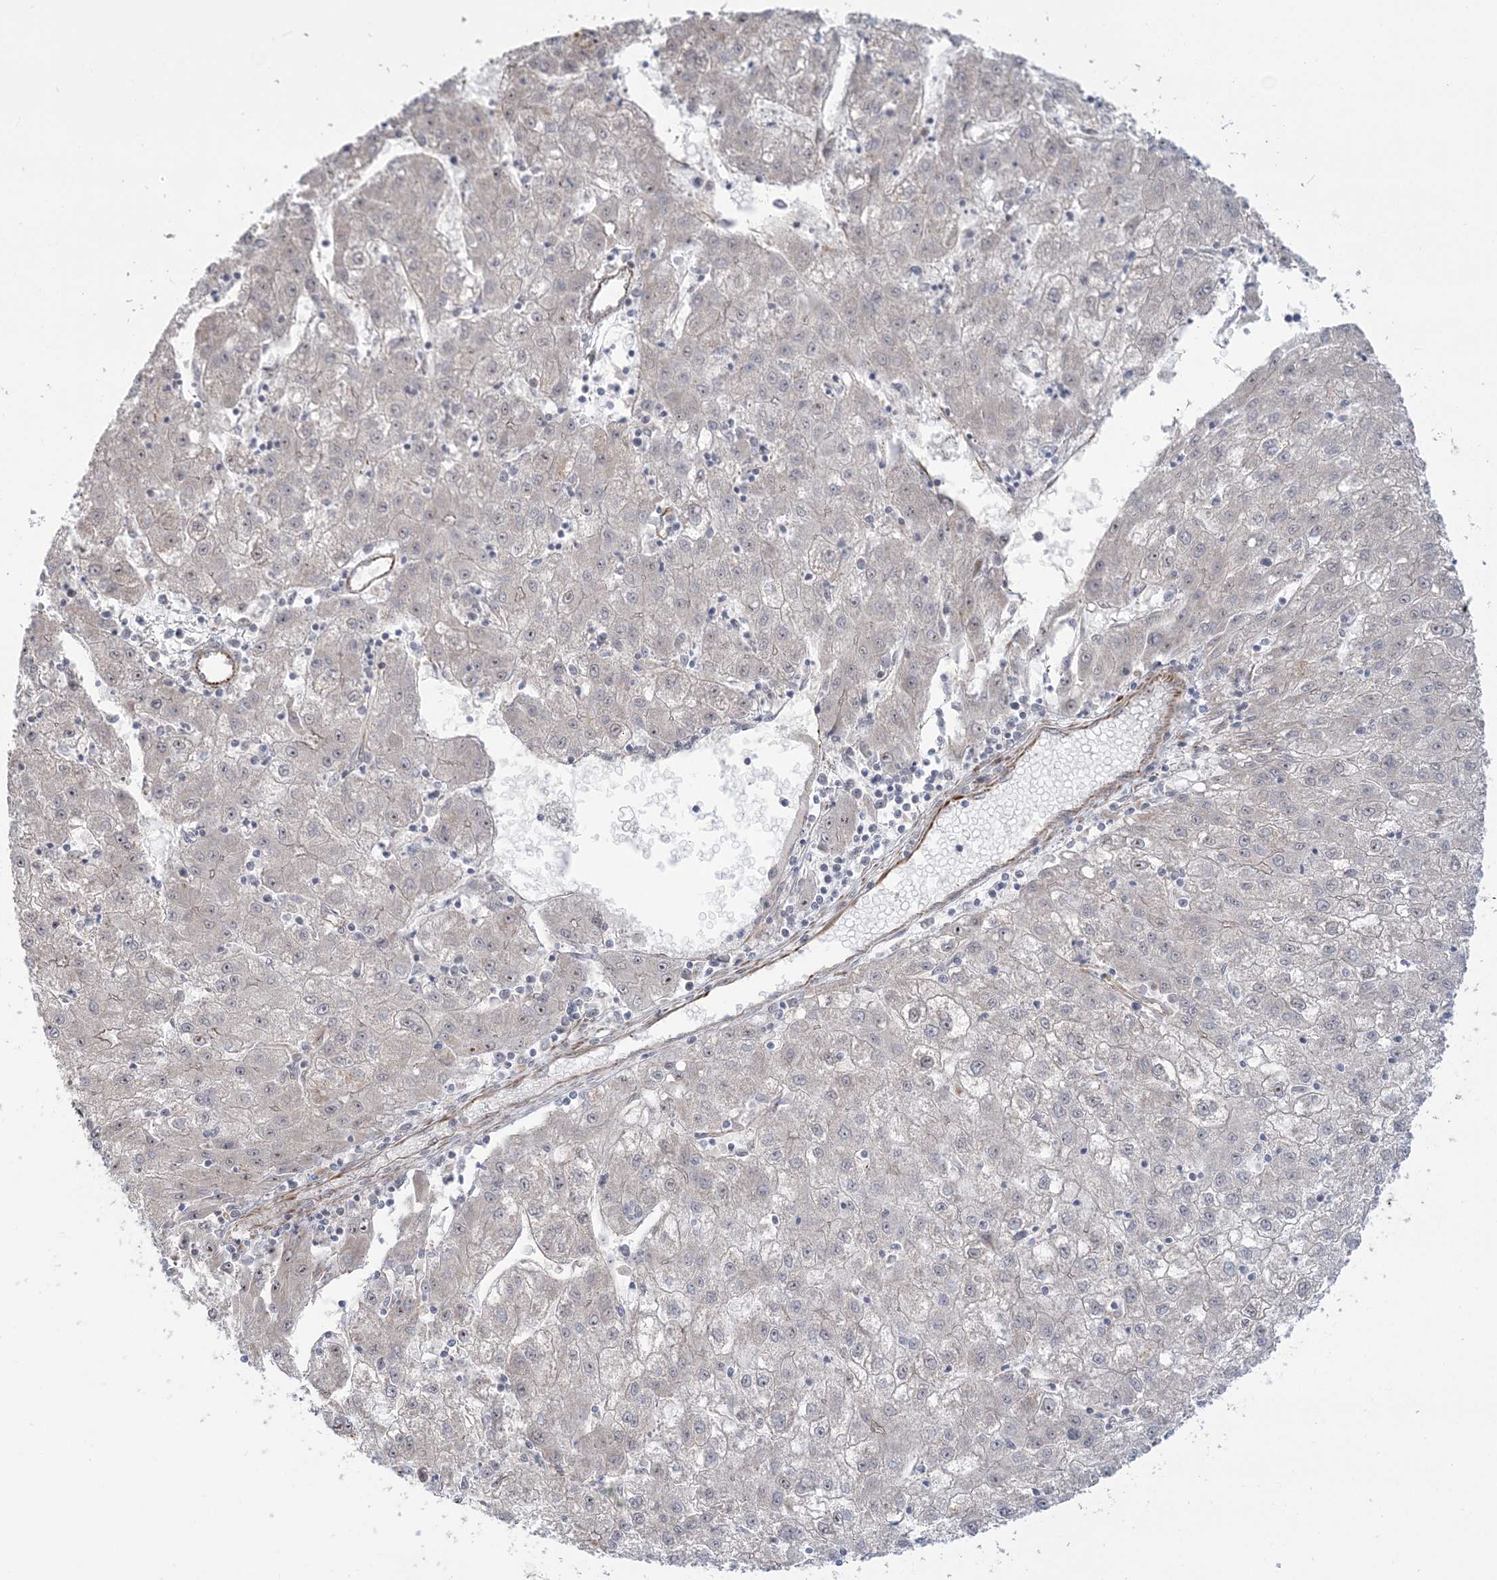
{"staining": {"intensity": "negative", "quantity": "none", "location": "none"}, "tissue": "liver cancer", "cell_type": "Tumor cells", "image_type": "cancer", "snomed": [{"axis": "morphology", "description": "Carcinoma, Hepatocellular, NOS"}, {"axis": "topography", "description": "Liver"}], "caption": "Immunohistochemical staining of liver cancer (hepatocellular carcinoma) demonstrates no significant positivity in tumor cells. (DAB immunohistochemistry (IHC) with hematoxylin counter stain).", "gene": "NUDT9", "patient": {"sex": "male", "age": 72}}